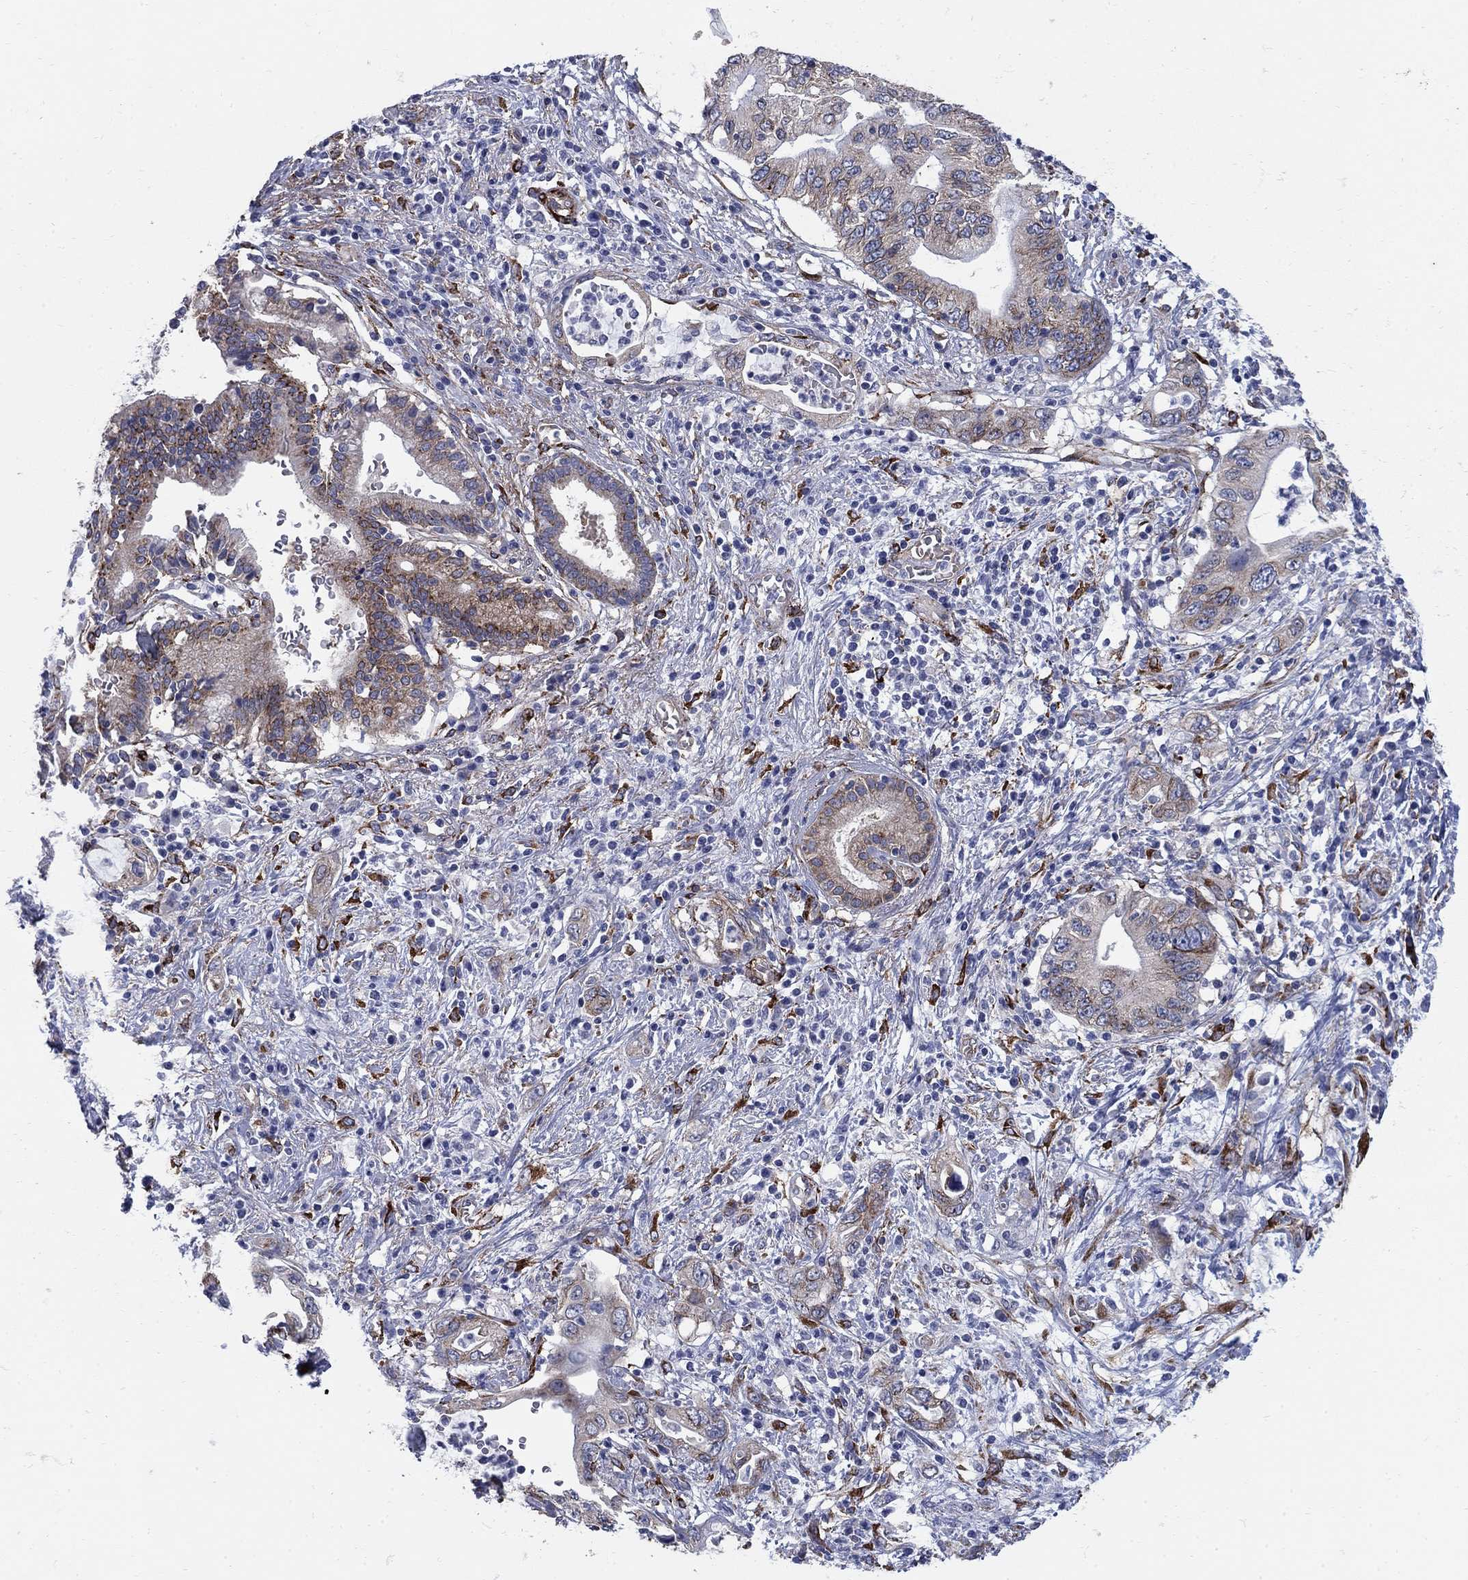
{"staining": {"intensity": "moderate", "quantity": "<25%", "location": "cytoplasmic/membranous"}, "tissue": "pancreatic cancer", "cell_type": "Tumor cells", "image_type": "cancer", "snomed": [{"axis": "morphology", "description": "Adenocarcinoma, NOS"}, {"axis": "topography", "description": "Pancreas"}], "caption": "About <25% of tumor cells in human pancreatic adenocarcinoma display moderate cytoplasmic/membranous protein positivity as visualized by brown immunohistochemical staining.", "gene": "SEPTIN8", "patient": {"sex": "female", "age": 72}}